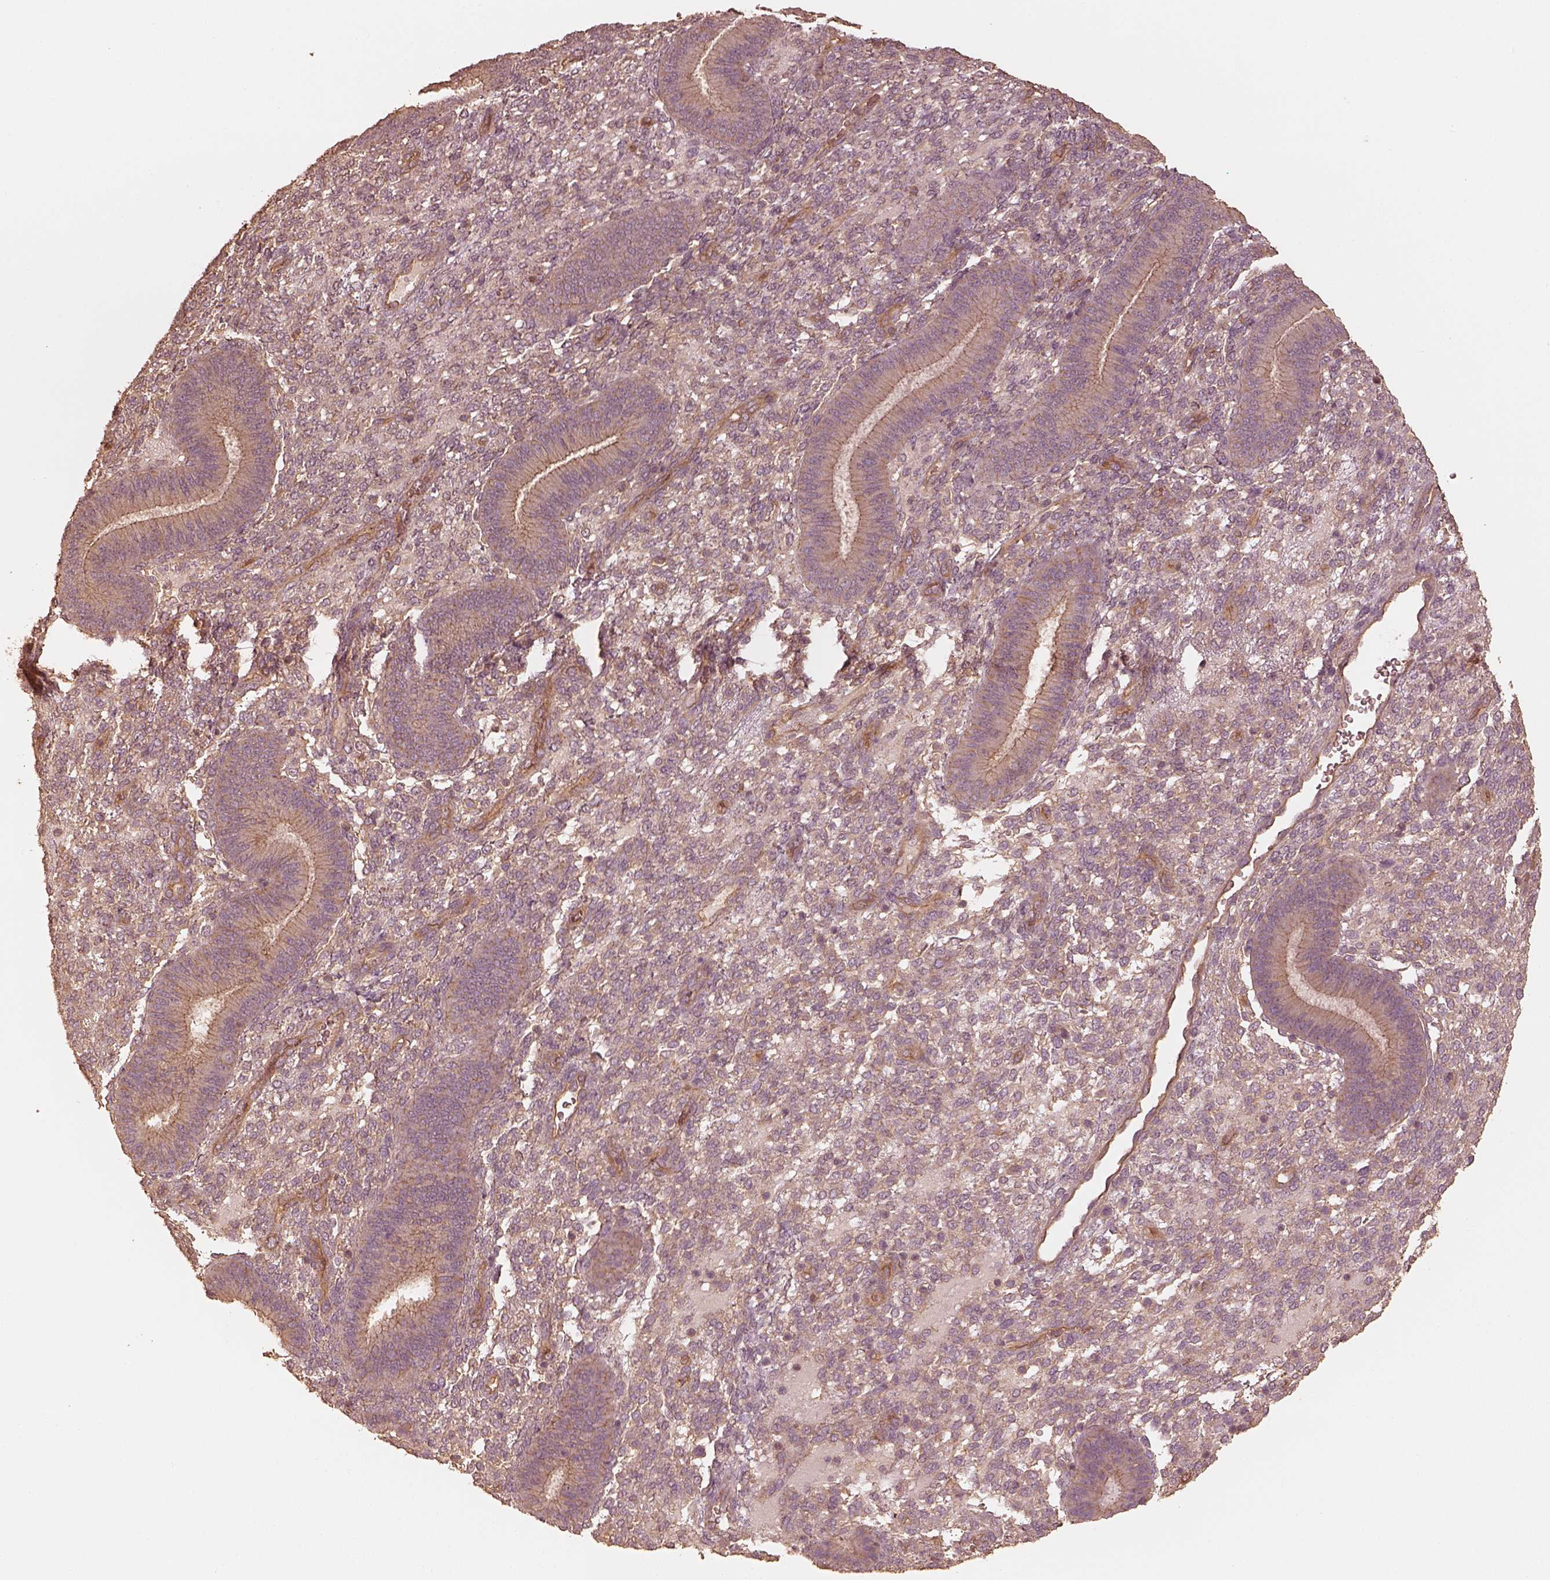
{"staining": {"intensity": "negative", "quantity": "none", "location": "none"}, "tissue": "endometrium", "cell_type": "Cells in endometrial stroma", "image_type": "normal", "snomed": [{"axis": "morphology", "description": "Normal tissue, NOS"}, {"axis": "topography", "description": "Endometrium"}], "caption": "IHC photomicrograph of normal endometrium stained for a protein (brown), which reveals no staining in cells in endometrial stroma. The staining was performed using DAB (3,3'-diaminobenzidine) to visualize the protein expression in brown, while the nuclei were stained in blue with hematoxylin (Magnification: 20x).", "gene": "WDR7", "patient": {"sex": "female", "age": 39}}